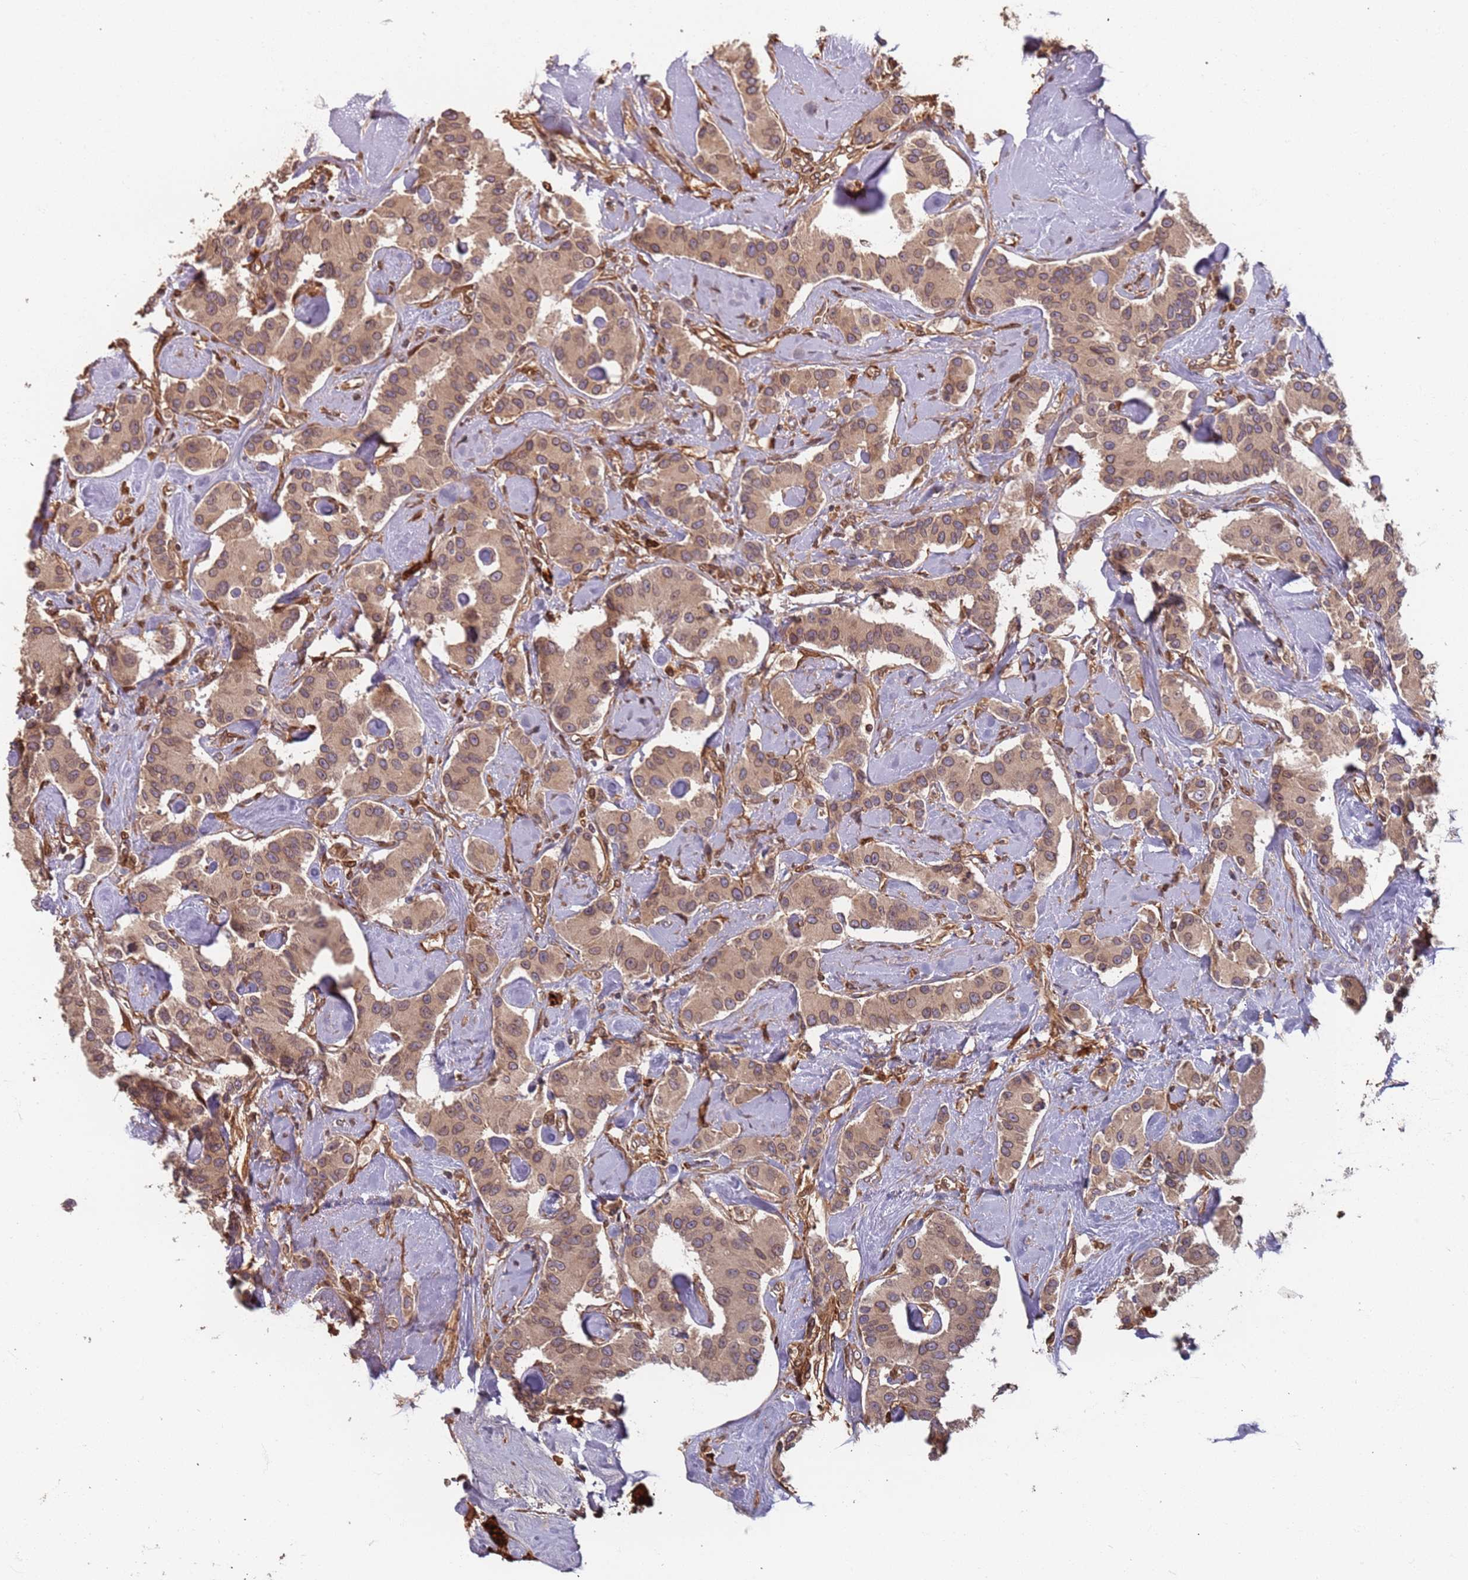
{"staining": {"intensity": "weak", "quantity": ">75%", "location": "cytoplasmic/membranous"}, "tissue": "carcinoid", "cell_type": "Tumor cells", "image_type": "cancer", "snomed": [{"axis": "morphology", "description": "Carcinoid, malignant, NOS"}, {"axis": "topography", "description": "Pancreas"}], "caption": "Malignant carcinoid was stained to show a protein in brown. There is low levels of weak cytoplasmic/membranous staining in about >75% of tumor cells.", "gene": "SDCCAG8", "patient": {"sex": "male", "age": 41}}